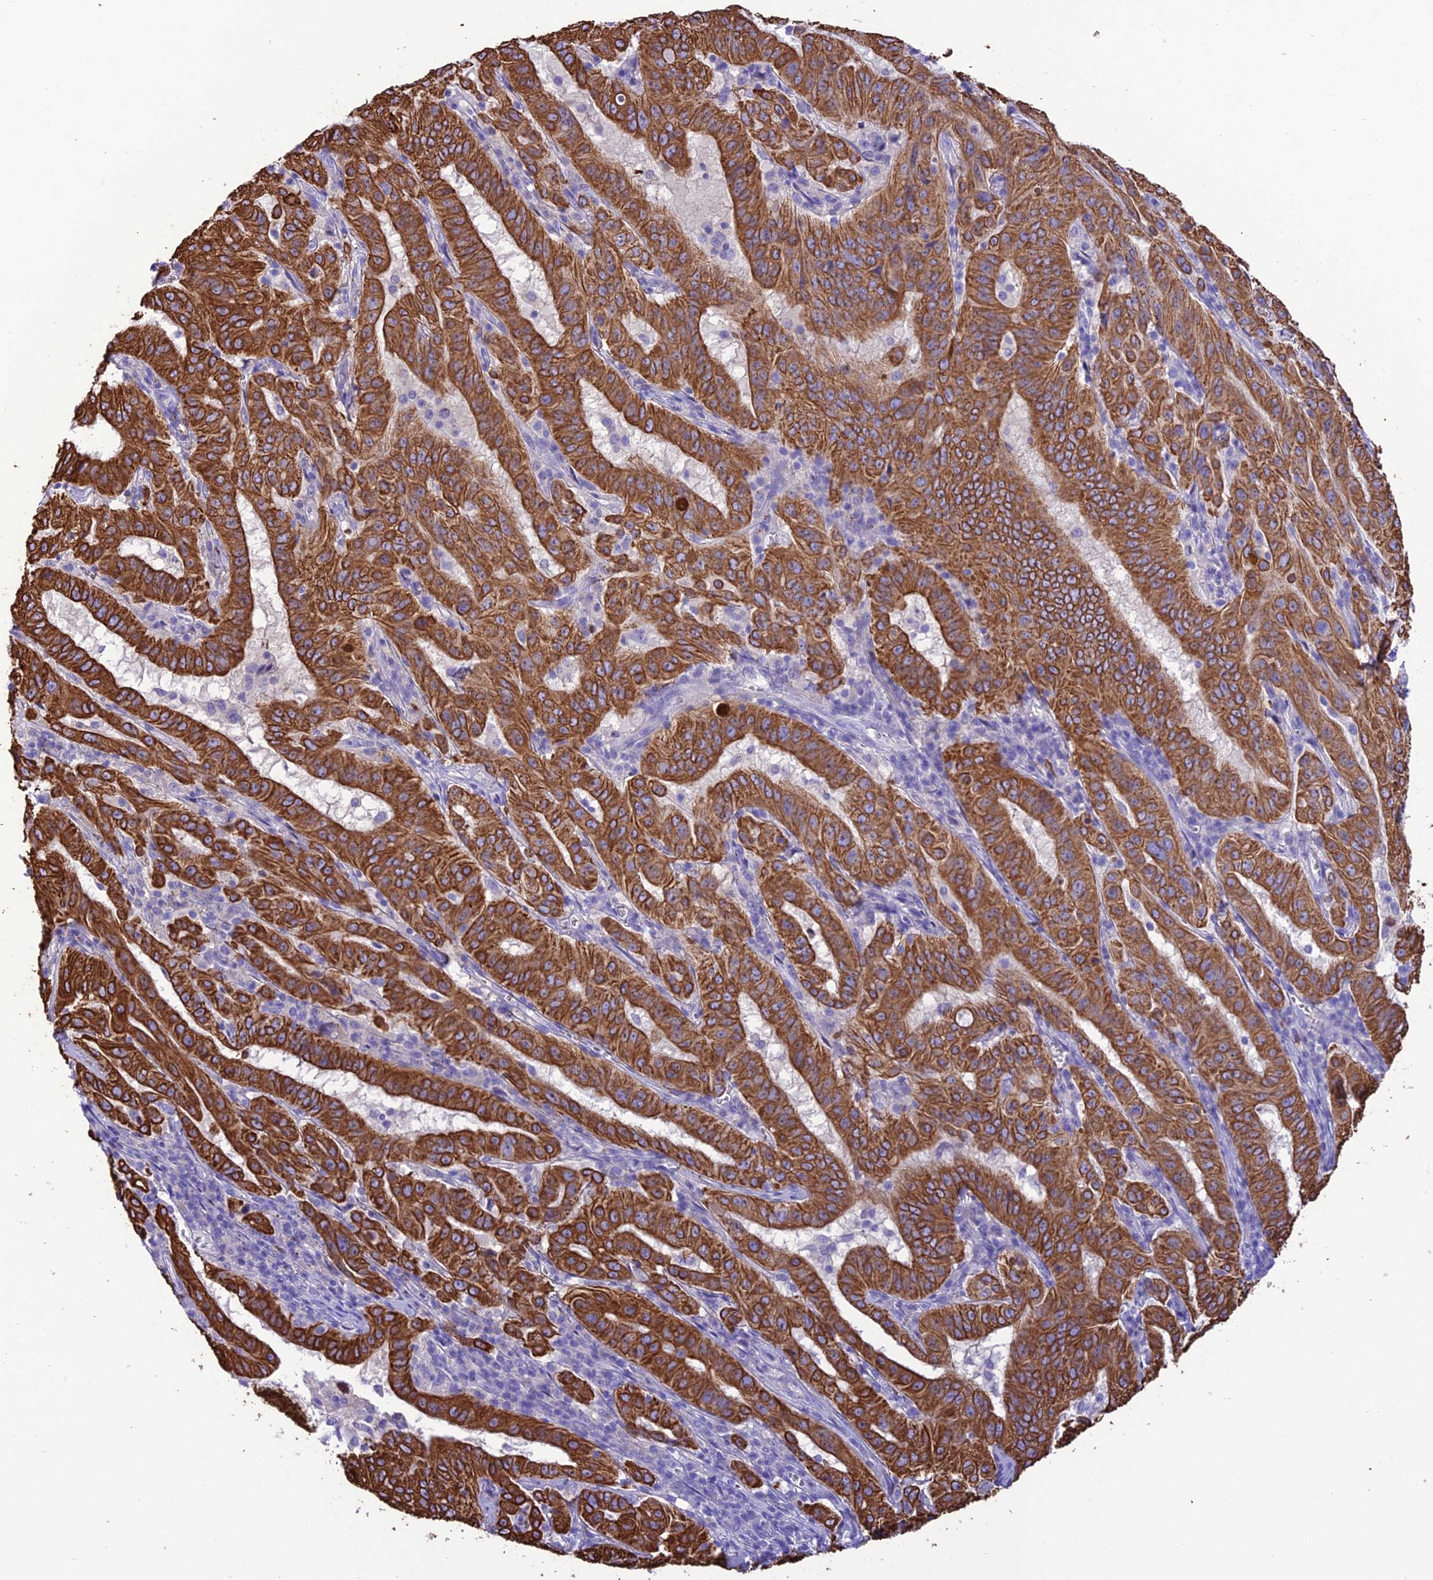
{"staining": {"intensity": "strong", "quantity": ">75%", "location": "cytoplasmic/membranous"}, "tissue": "pancreatic cancer", "cell_type": "Tumor cells", "image_type": "cancer", "snomed": [{"axis": "morphology", "description": "Adenocarcinoma, NOS"}, {"axis": "topography", "description": "Pancreas"}], "caption": "Immunohistochemistry (IHC) staining of pancreatic adenocarcinoma, which demonstrates high levels of strong cytoplasmic/membranous staining in about >75% of tumor cells indicating strong cytoplasmic/membranous protein positivity. The staining was performed using DAB (3,3'-diaminobenzidine) (brown) for protein detection and nuclei were counterstained in hematoxylin (blue).", "gene": "VPS52", "patient": {"sex": "male", "age": 63}}